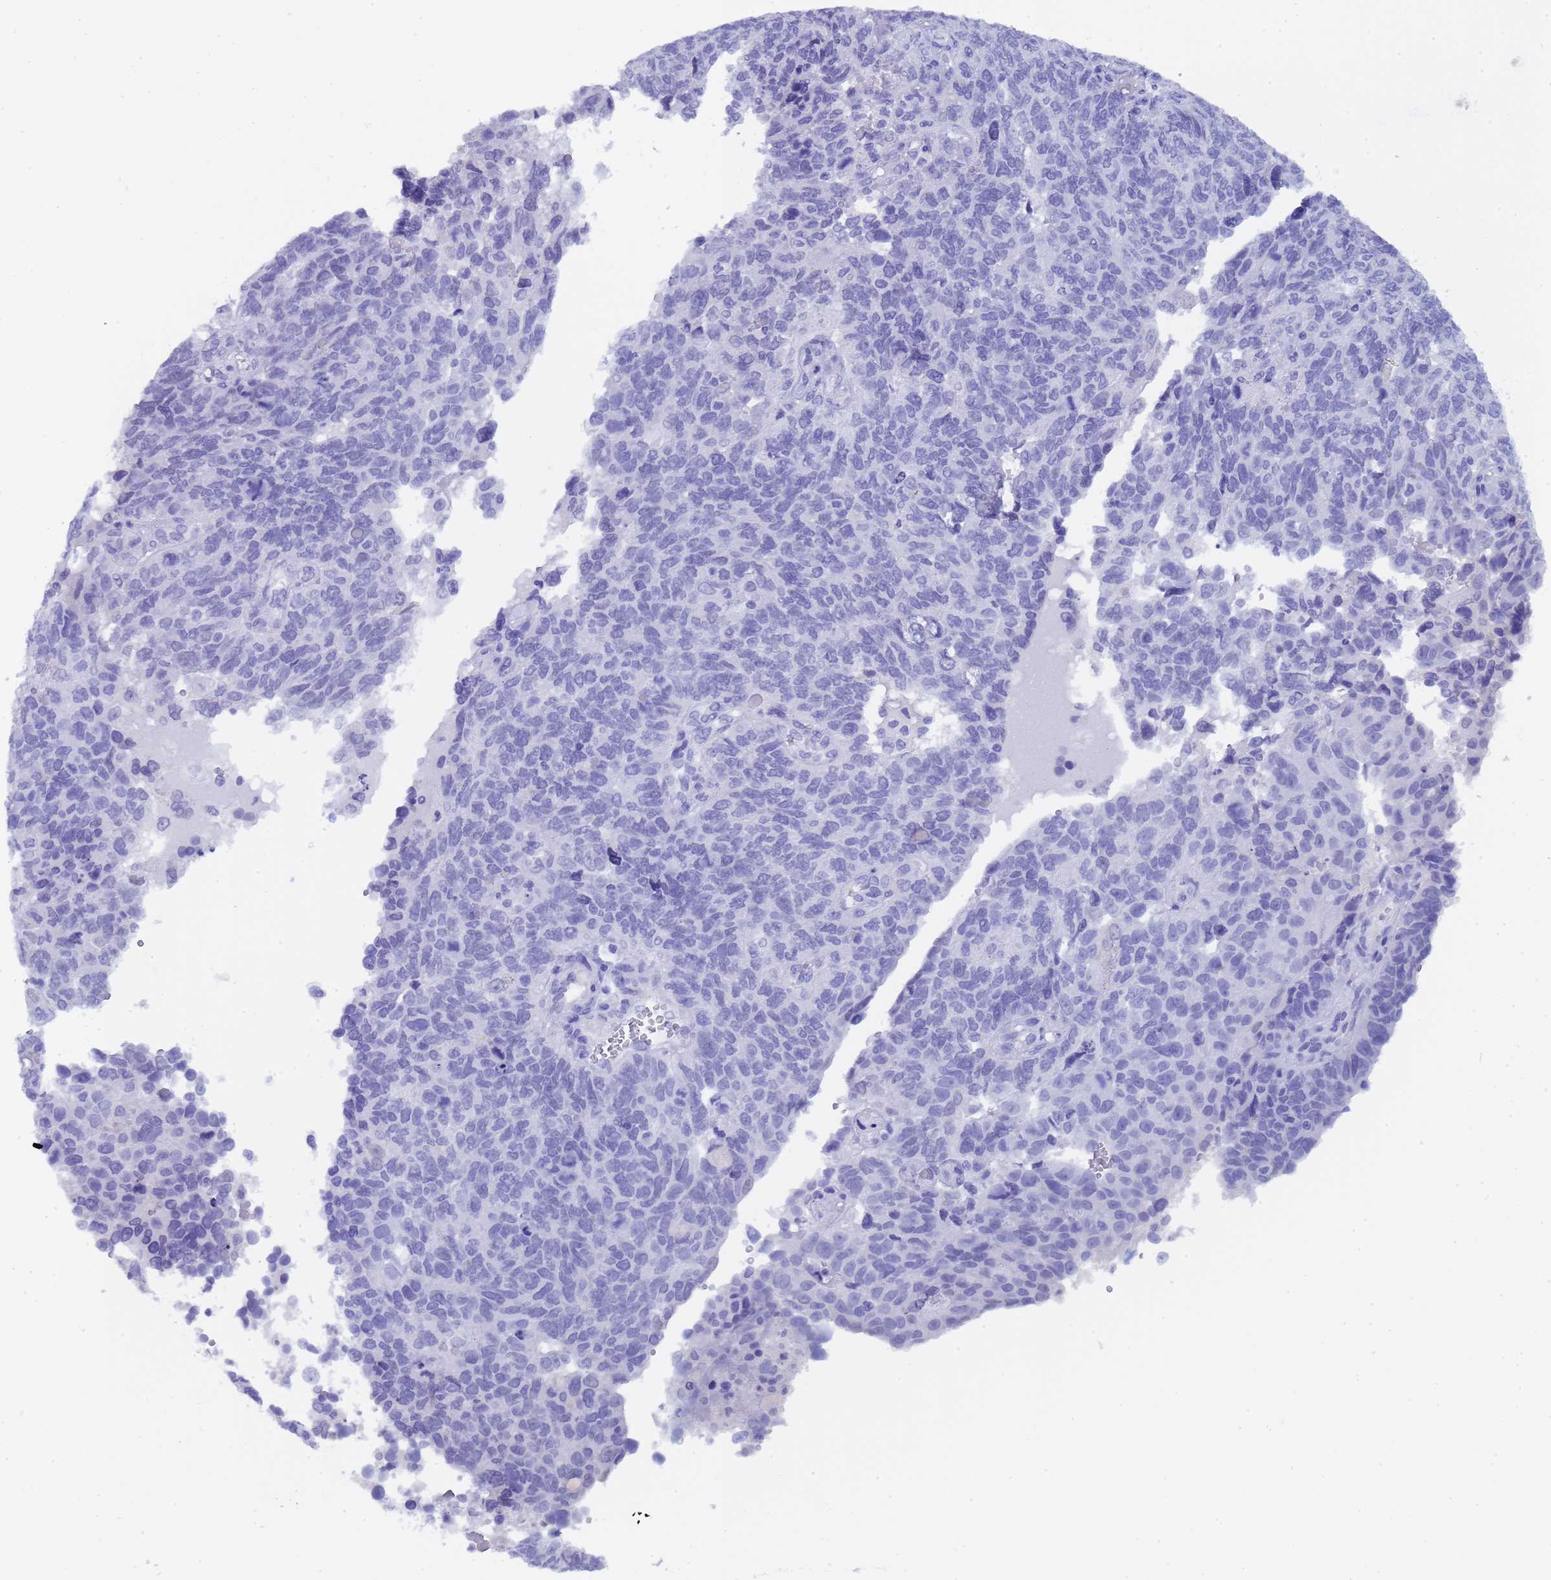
{"staining": {"intensity": "negative", "quantity": "none", "location": "none"}, "tissue": "endometrial cancer", "cell_type": "Tumor cells", "image_type": "cancer", "snomed": [{"axis": "morphology", "description": "Adenocarcinoma, NOS"}, {"axis": "topography", "description": "Endometrium"}], "caption": "Human endometrial cancer (adenocarcinoma) stained for a protein using immunohistochemistry exhibits no positivity in tumor cells.", "gene": "CTRC", "patient": {"sex": "female", "age": 66}}